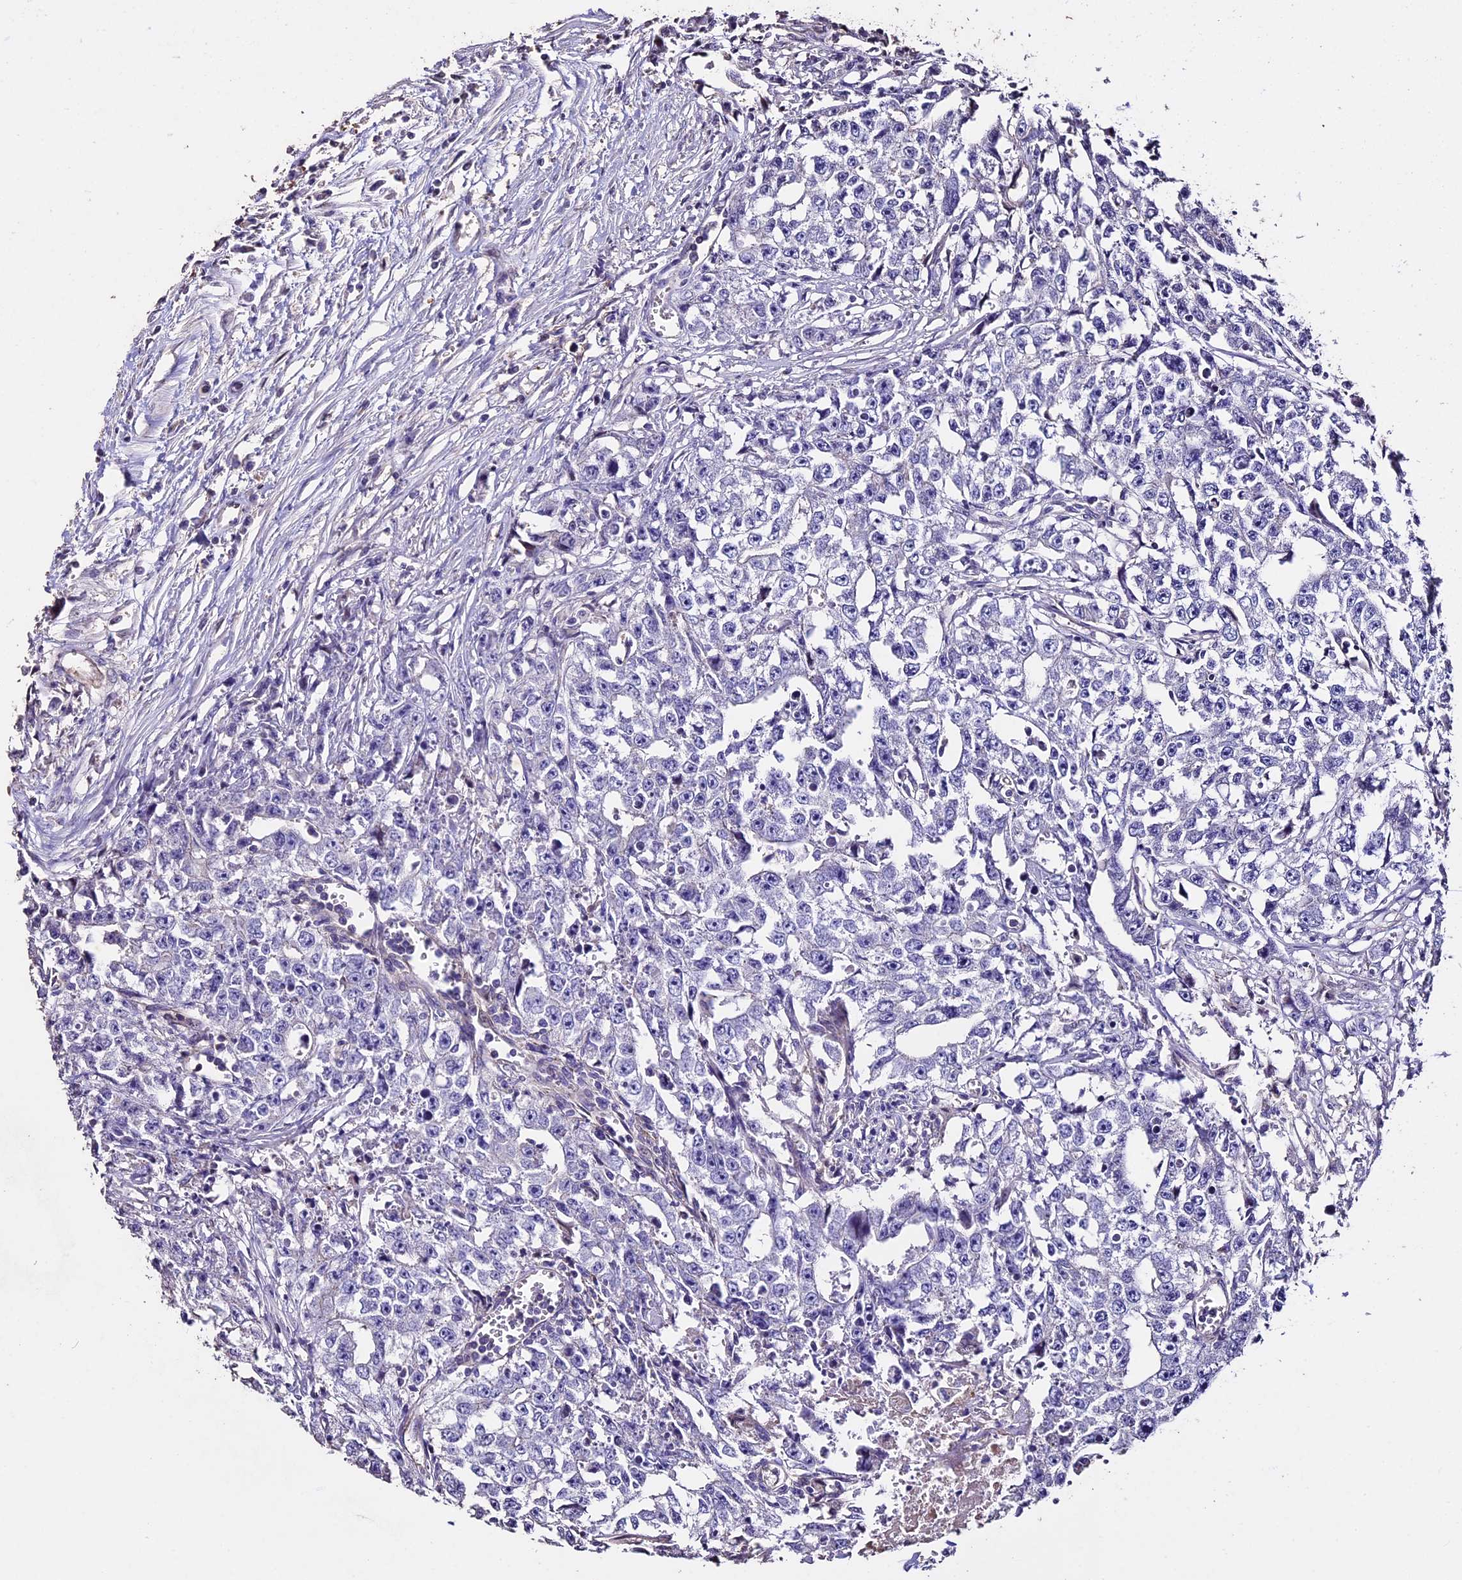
{"staining": {"intensity": "negative", "quantity": "none", "location": "none"}, "tissue": "testis cancer", "cell_type": "Tumor cells", "image_type": "cancer", "snomed": [{"axis": "morphology", "description": "Seminoma, NOS"}, {"axis": "morphology", "description": "Carcinoma, Embryonal, NOS"}, {"axis": "topography", "description": "Testis"}], "caption": "DAB immunohistochemical staining of testis seminoma displays no significant staining in tumor cells. The staining is performed using DAB brown chromogen with nuclei counter-stained in using hematoxylin.", "gene": "USB1", "patient": {"sex": "male", "age": 43}}